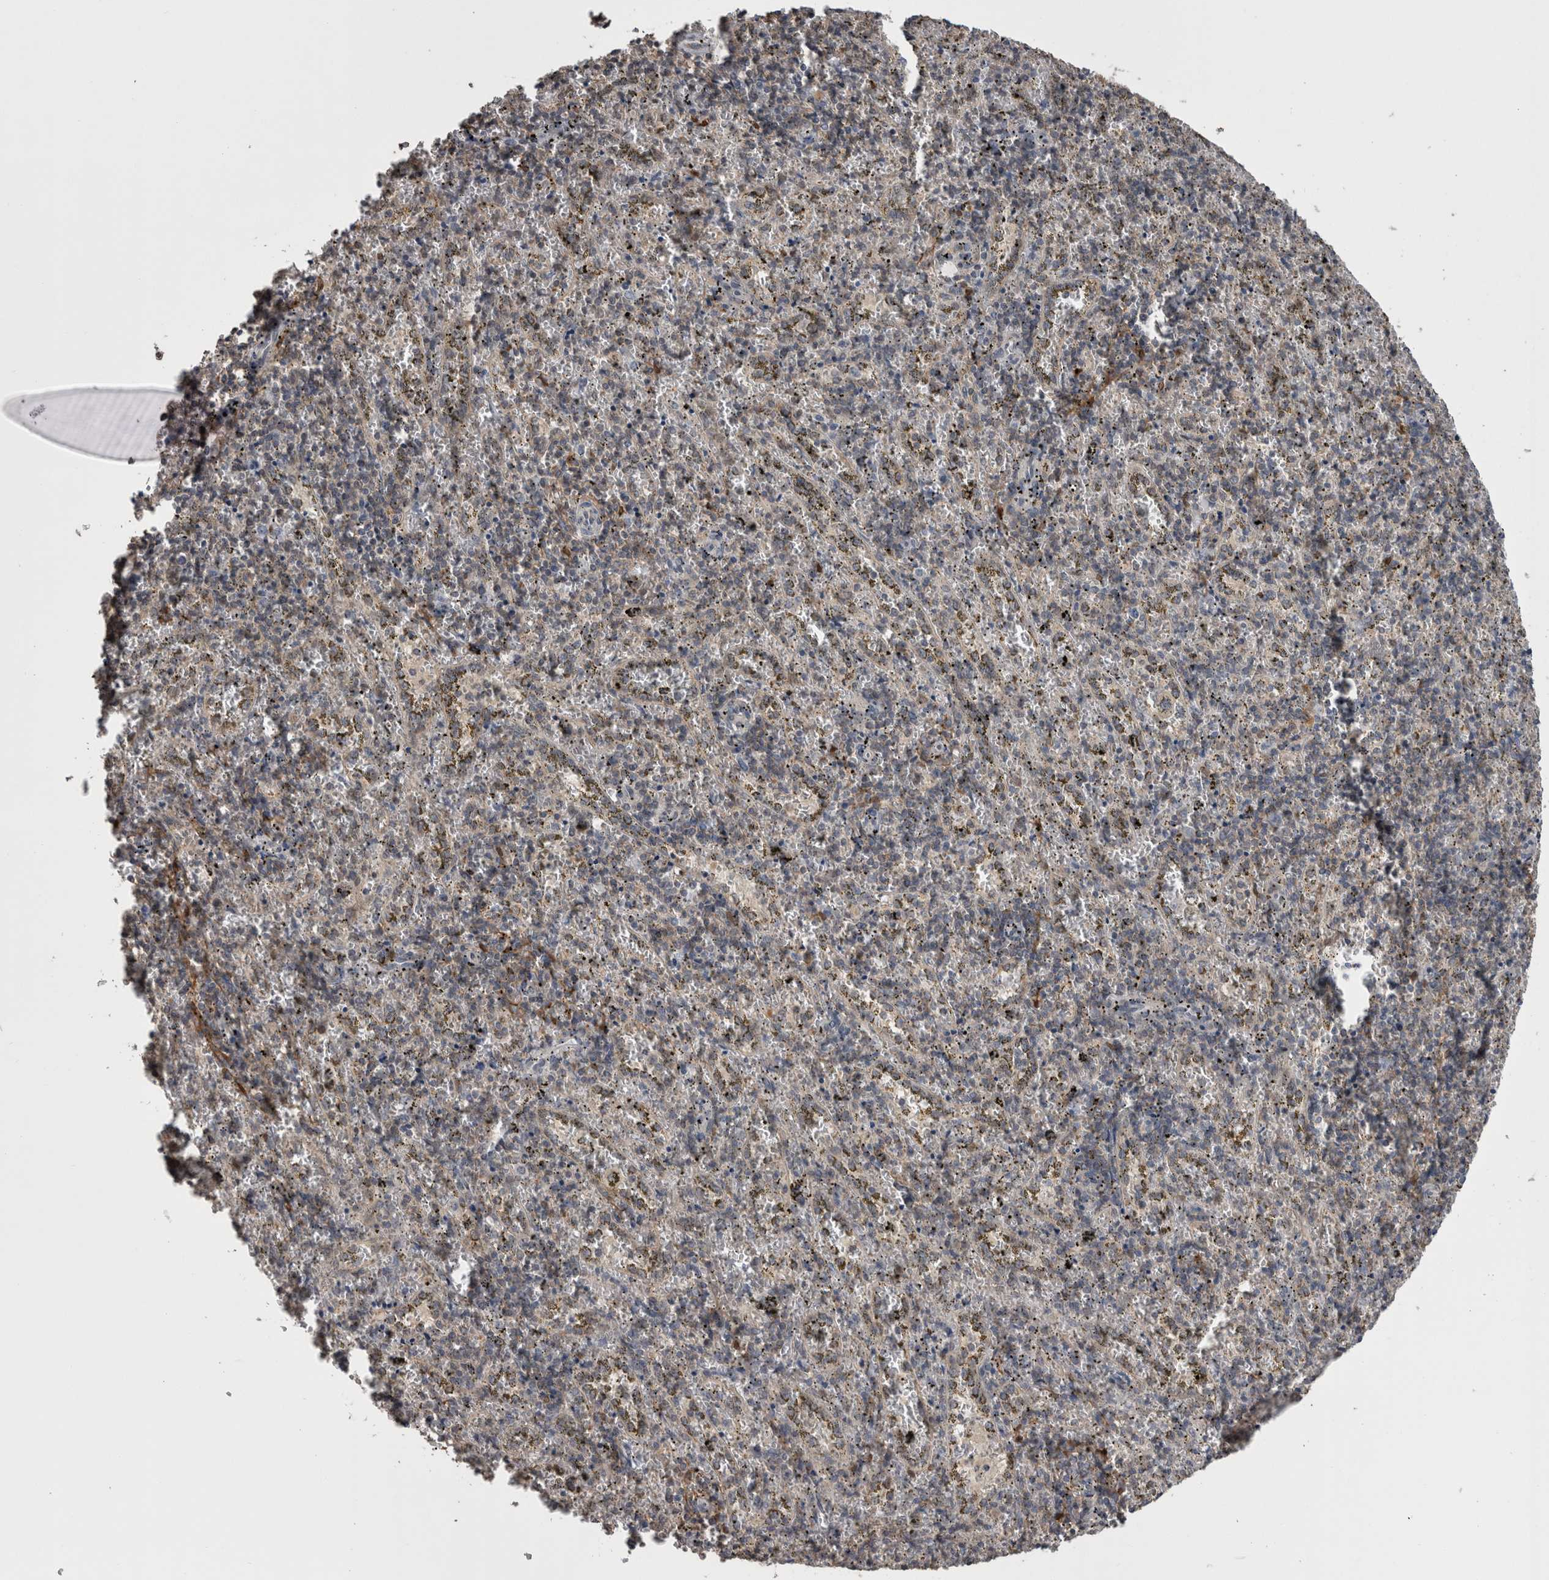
{"staining": {"intensity": "moderate", "quantity": "<25%", "location": "cytoplasmic/membranous"}, "tissue": "spleen", "cell_type": "Cells in red pulp", "image_type": "normal", "snomed": [{"axis": "morphology", "description": "Normal tissue, NOS"}, {"axis": "topography", "description": "Spleen"}], "caption": "The photomicrograph demonstrates staining of normal spleen, revealing moderate cytoplasmic/membranous protein staining (brown color) within cells in red pulp. Nuclei are stained in blue.", "gene": "DDX6", "patient": {"sex": "male", "age": 11}}